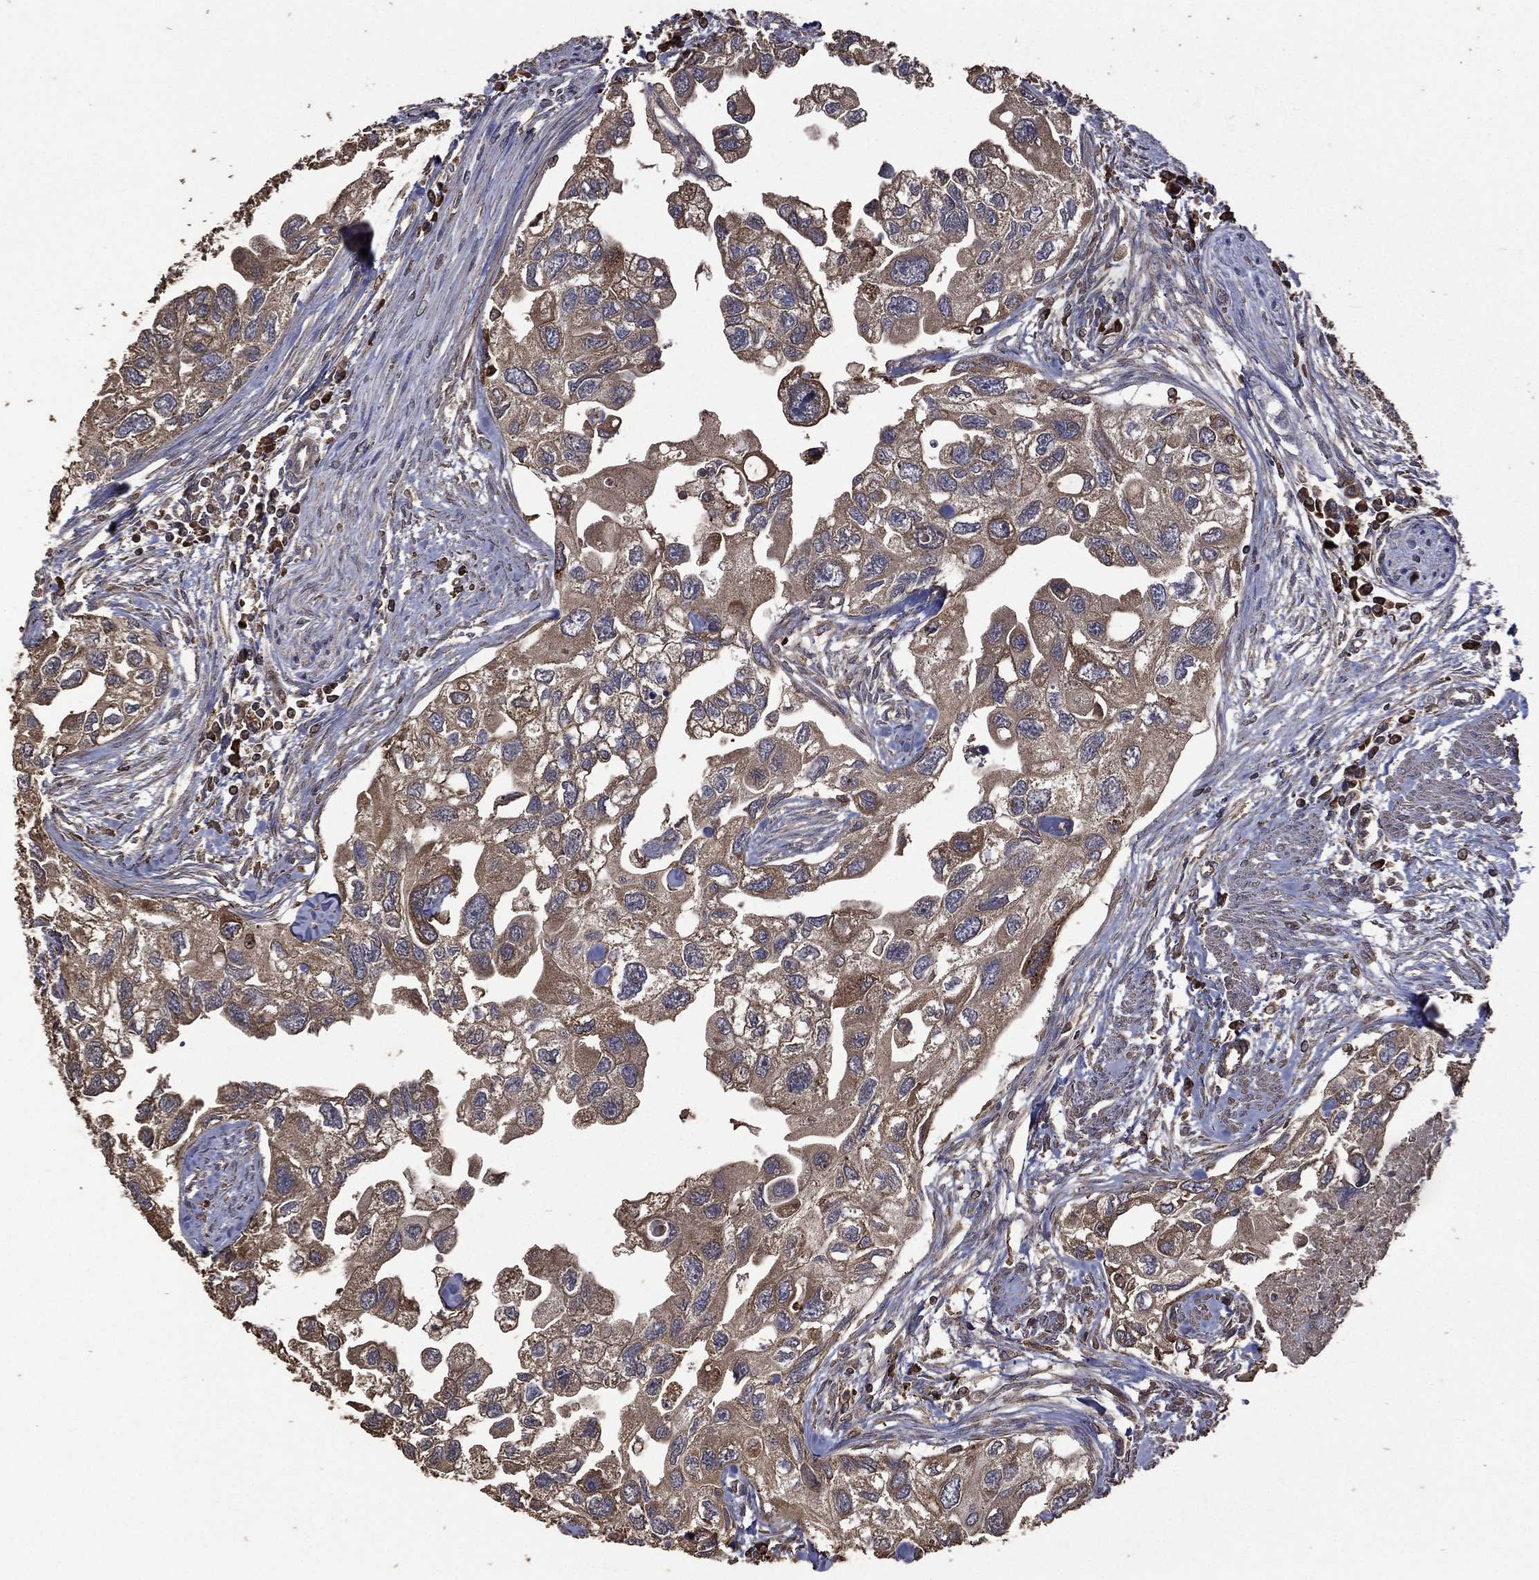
{"staining": {"intensity": "moderate", "quantity": ">75%", "location": "cytoplasmic/membranous"}, "tissue": "urothelial cancer", "cell_type": "Tumor cells", "image_type": "cancer", "snomed": [{"axis": "morphology", "description": "Urothelial carcinoma, High grade"}, {"axis": "topography", "description": "Urinary bladder"}], "caption": "This photomicrograph exhibits immunohistochemistry (IHC) staining of urothelial carcinoma (high-grade), with medium moderate cytoplasmic/membranous positivity in approximately >75% of tumor cells.", "gene": "METTL27", "patient": {"sex": "male", "age": 59}}